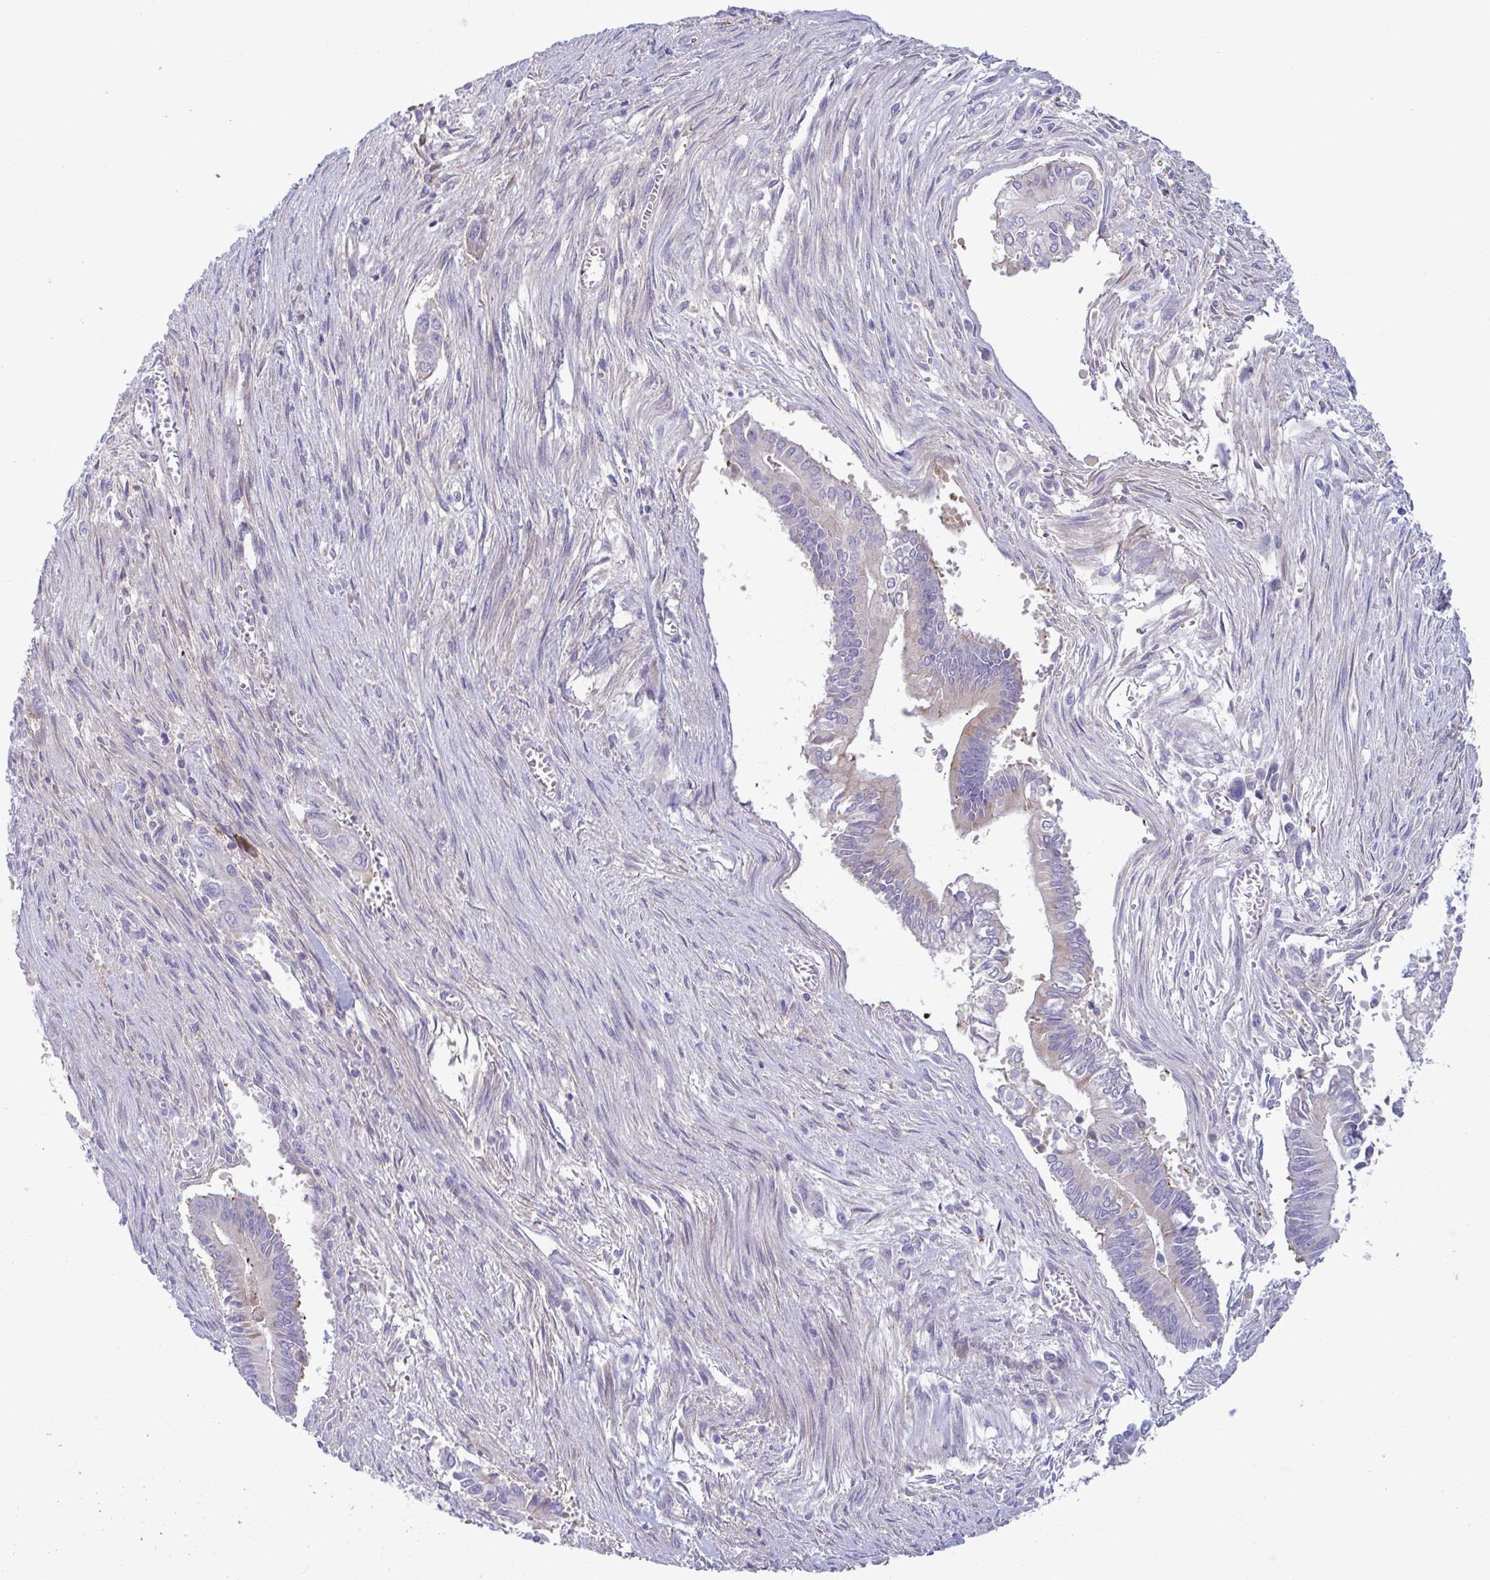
{"staining": {"intensity": "negative", "quantity": "none", "location": "none"}, "tissue": "pancreatic cancer", "cell_type": "Tumor cells", "image_type": "cancer", "snomed": [{"axis": "morphology", "description": "Adenocarcinoma, NOS"}, {"axis": "topography", "description": "Pancreas"}], "caption": "An immunohistochemistry micrograph of pancreatic adenocarcinoma is shown. There is no staining in tumor cells of pancreatic adenocarcinoma.", "gene": "MS4A14", "patient": {"sex": "male", "age": 68}}